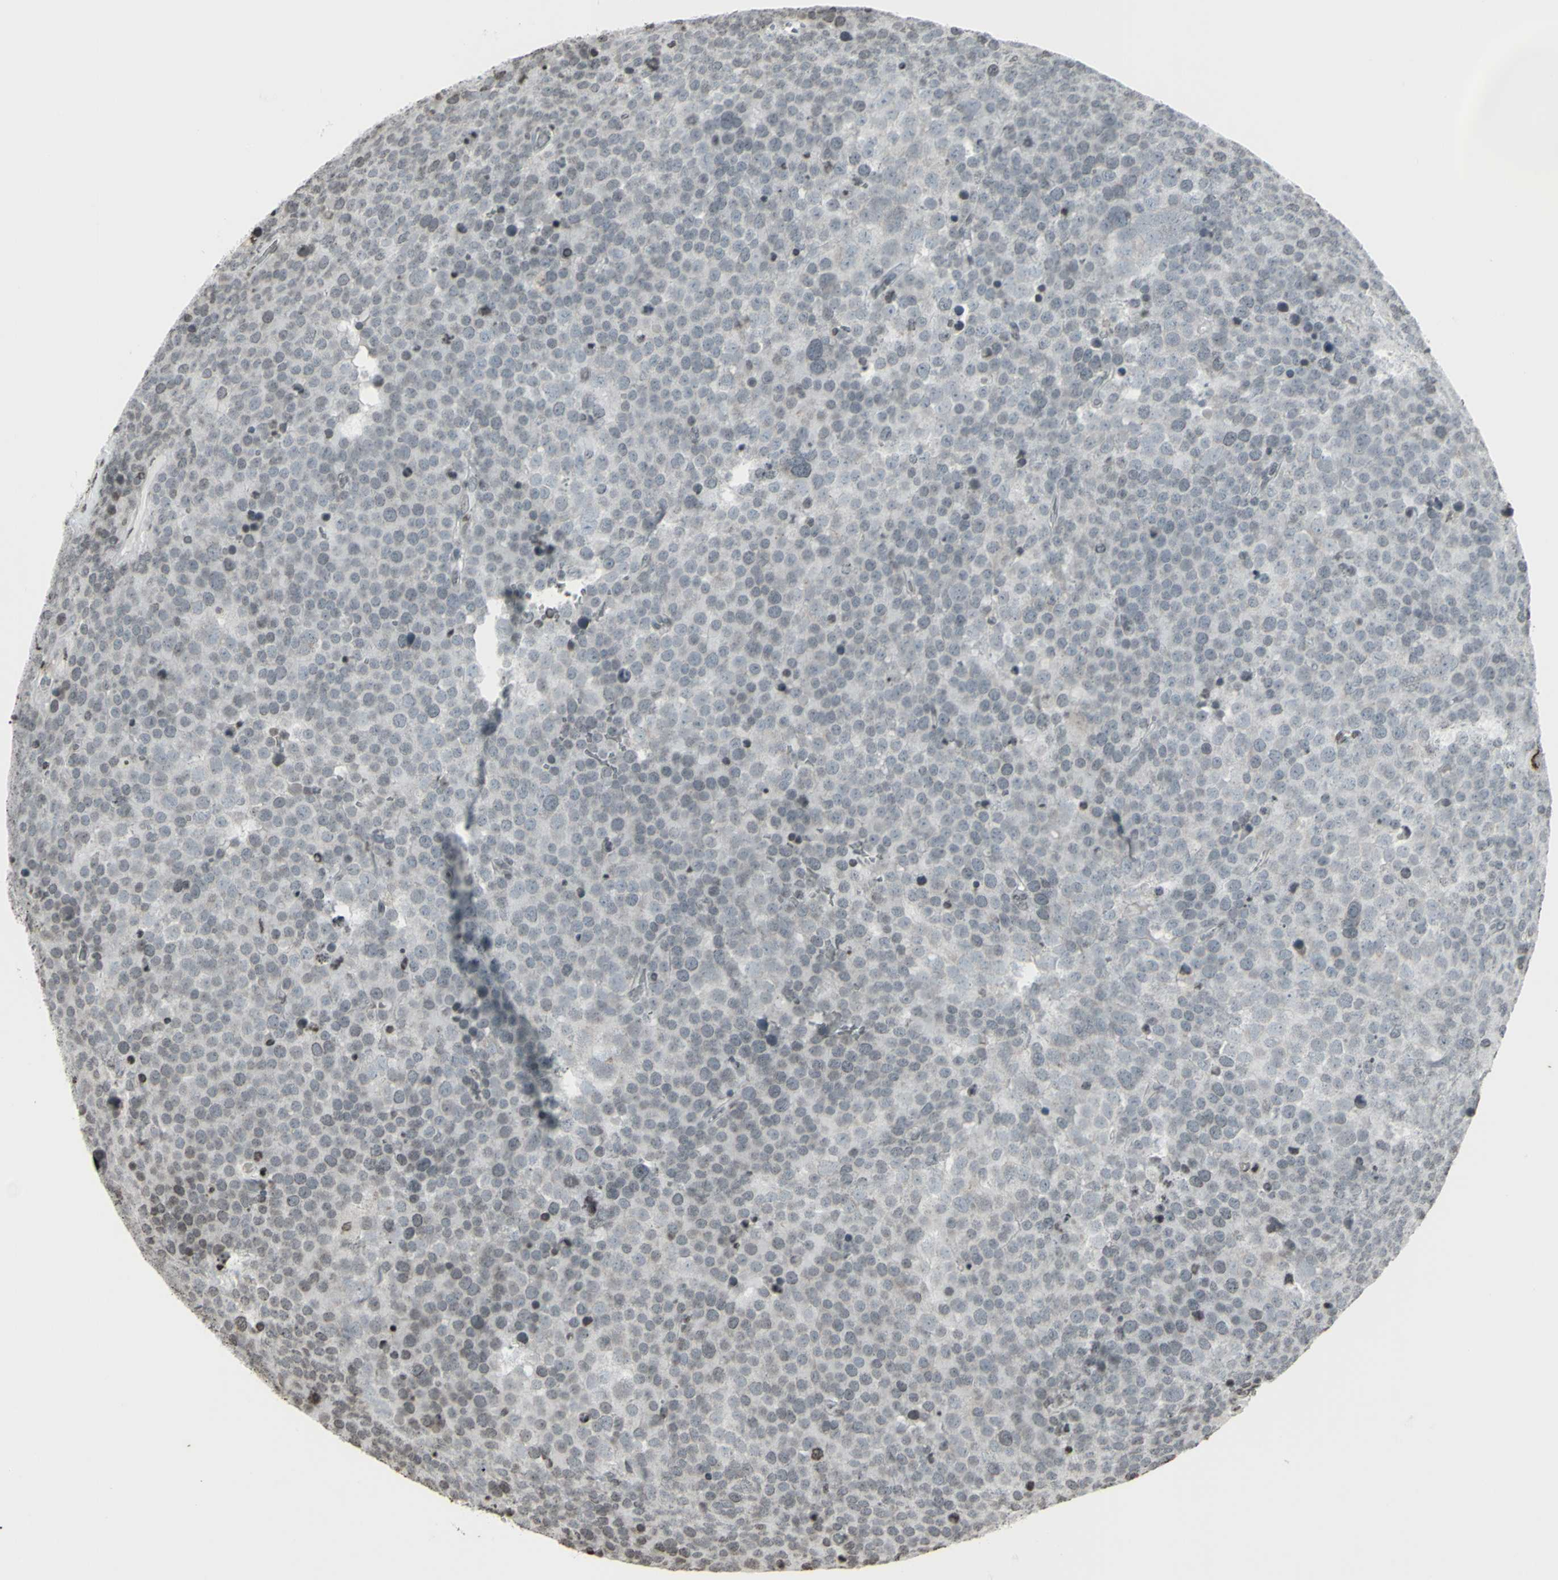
{"staining": {"intensity": "negative", "quantity": "none", "location": "none"}, "tissue": "testis cancer", "cell_type": "Tumor cells", "image_type": "cancer", "snomed": [{"axis": "morphology", "description": "Seminoma, NOS"}, {"axis": "topography", "description": "Testis"}], "caption": "Immunohistochemical staining of human testis cancer (seminoma) reveals no significant staining in tumor cells.", "gene": "CD79B", "patient": {"sex": "male", "age": 71}}